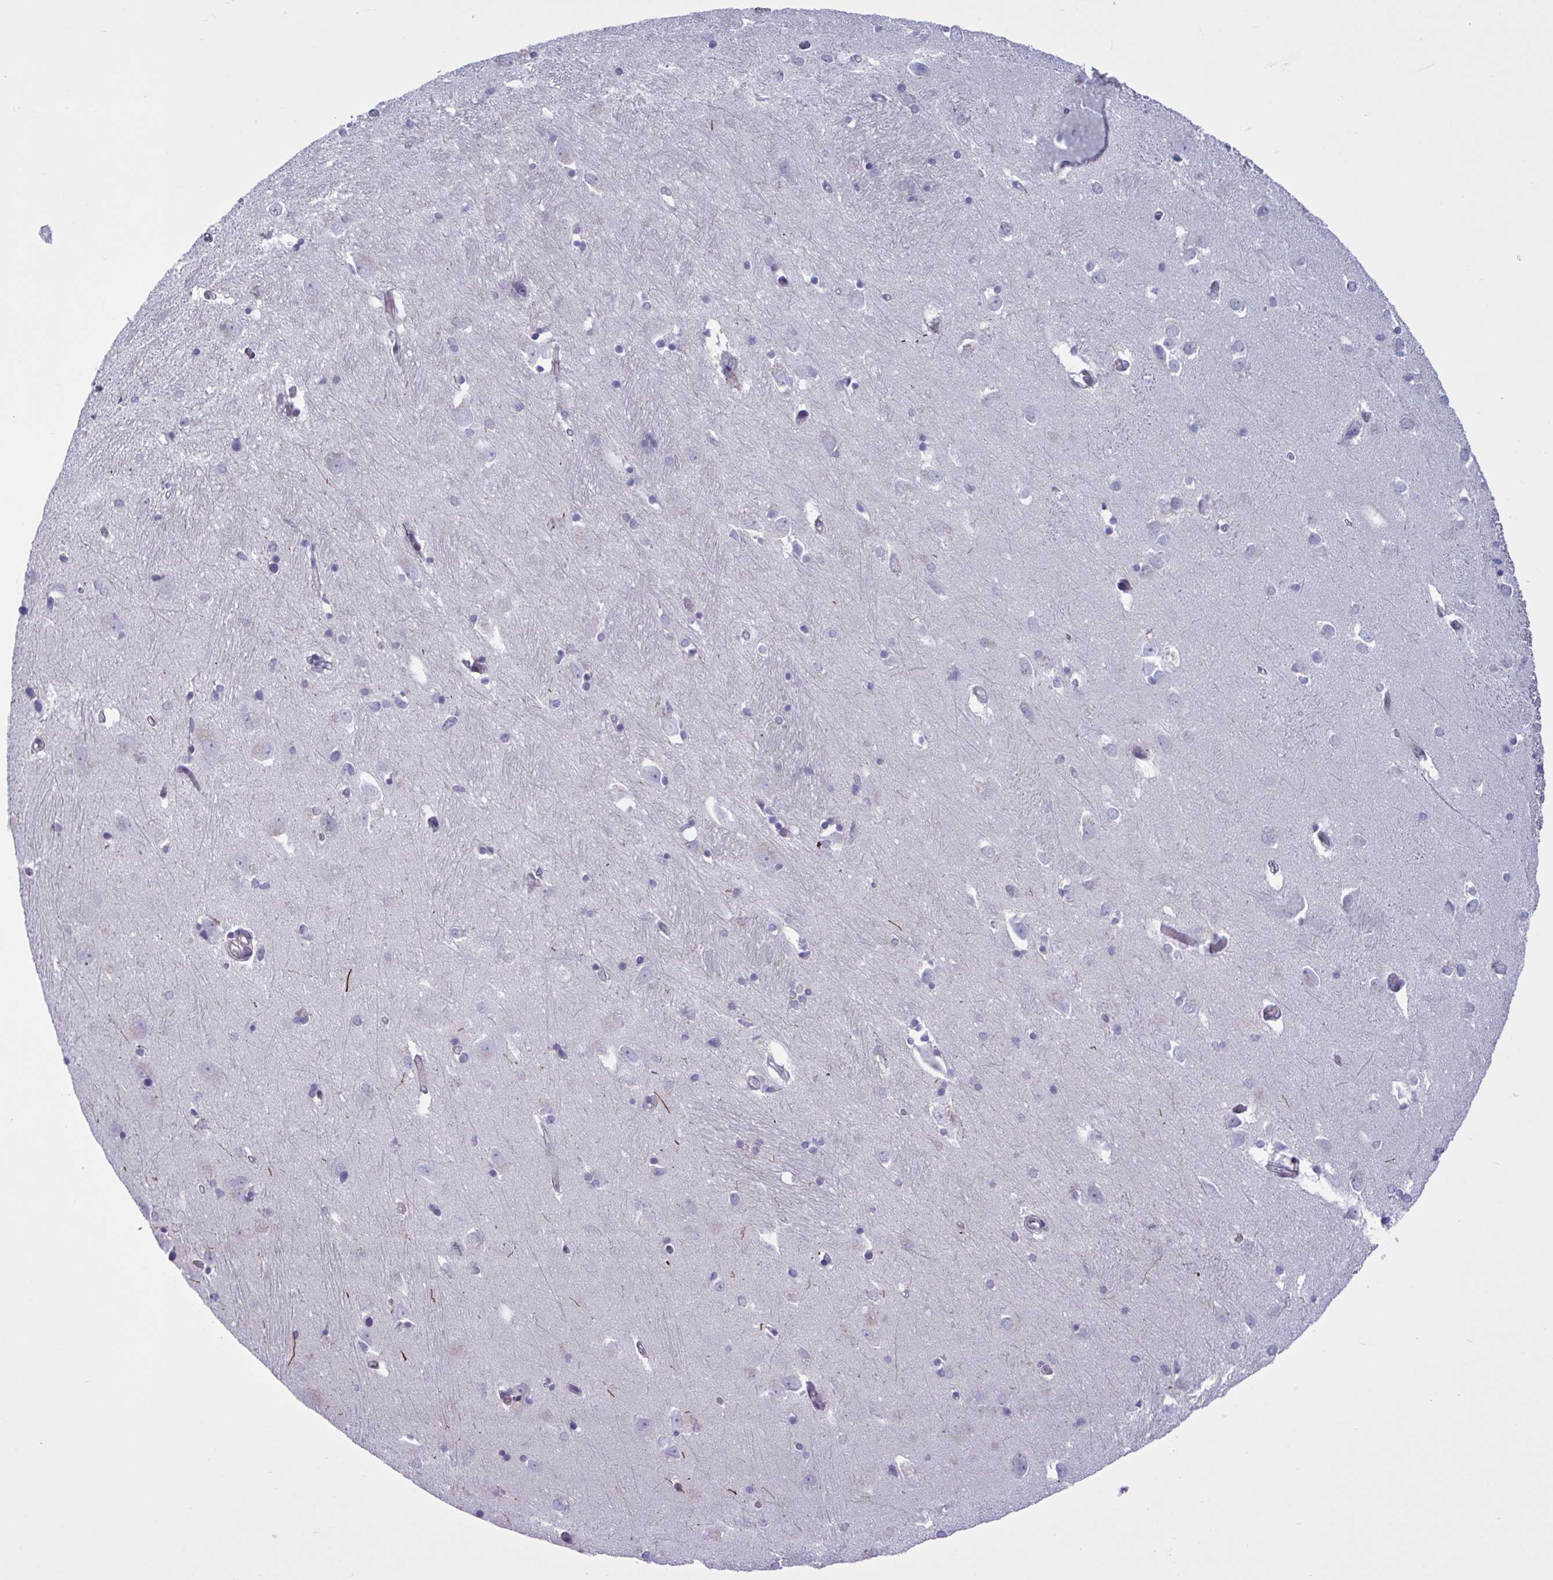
{"staining": {"intensity": "strong", "quantity": "<25%", "location": "cytoplasmic/membranous"}, "tissue": "caudate", "cell_type": "Glial cells", "image_type": "normal", "snomed": [{"axis": "morphology", "description": "Normal tissue, NOS"}, {"axis": "topography", "description": "Lateral ventricle wall"}, {"axis": "topography", "description": "Hippocampus"}], "caption": "Protein expression by IHC displays strong cytoplasmic/membranous expression in approximately <25% of glial cells in normal caudate. Immunohistochemistry stains the protein in brown and the nuclei are stained blue.", "gene": "TMEM86B", "patient": {"sex": "female", "age": 63}}